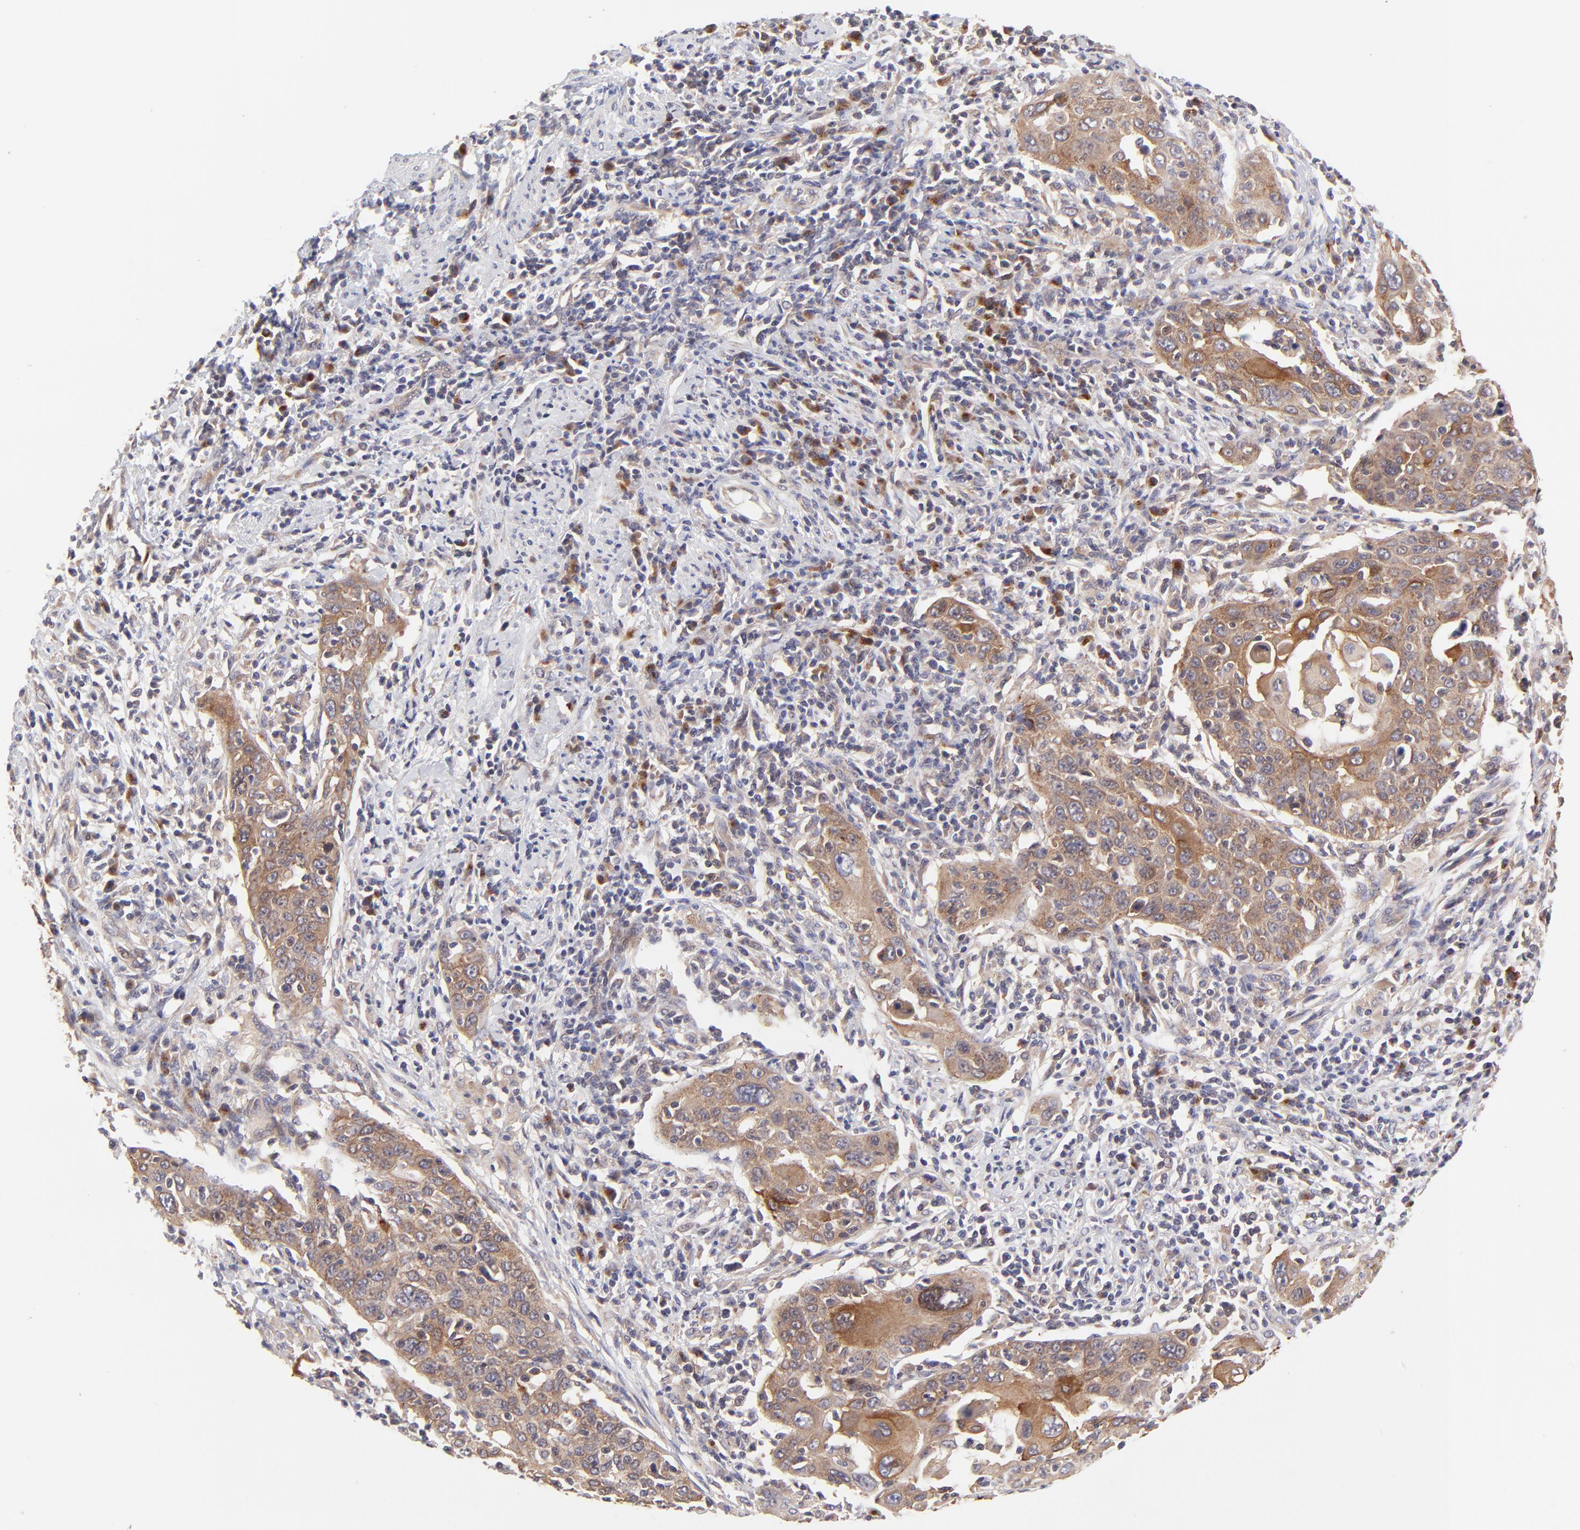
{"staining": {"intensity": "moderate", "quantity": ">75%", "location": "cytoplasmic/membranous"}, "tissue": "cervical cancer", "cell_type": "Tumor cells", "image_type": "cancer", "snomed": [{"axis": "morphology", "description": "Squamous cell carcinoma, NOS"}, {"axis": "topography", "description": "Cervix"}], "caption": "A high-resolution micrograph shows immunohistochemistry staining of squamous cell carcinoma (cervical), which exhibits moderate cytoplasmic/membranous expression in about >75% of tumor cells.", "gene": "TNRC6B", "patient": {"sex": "female", "age": 54}}